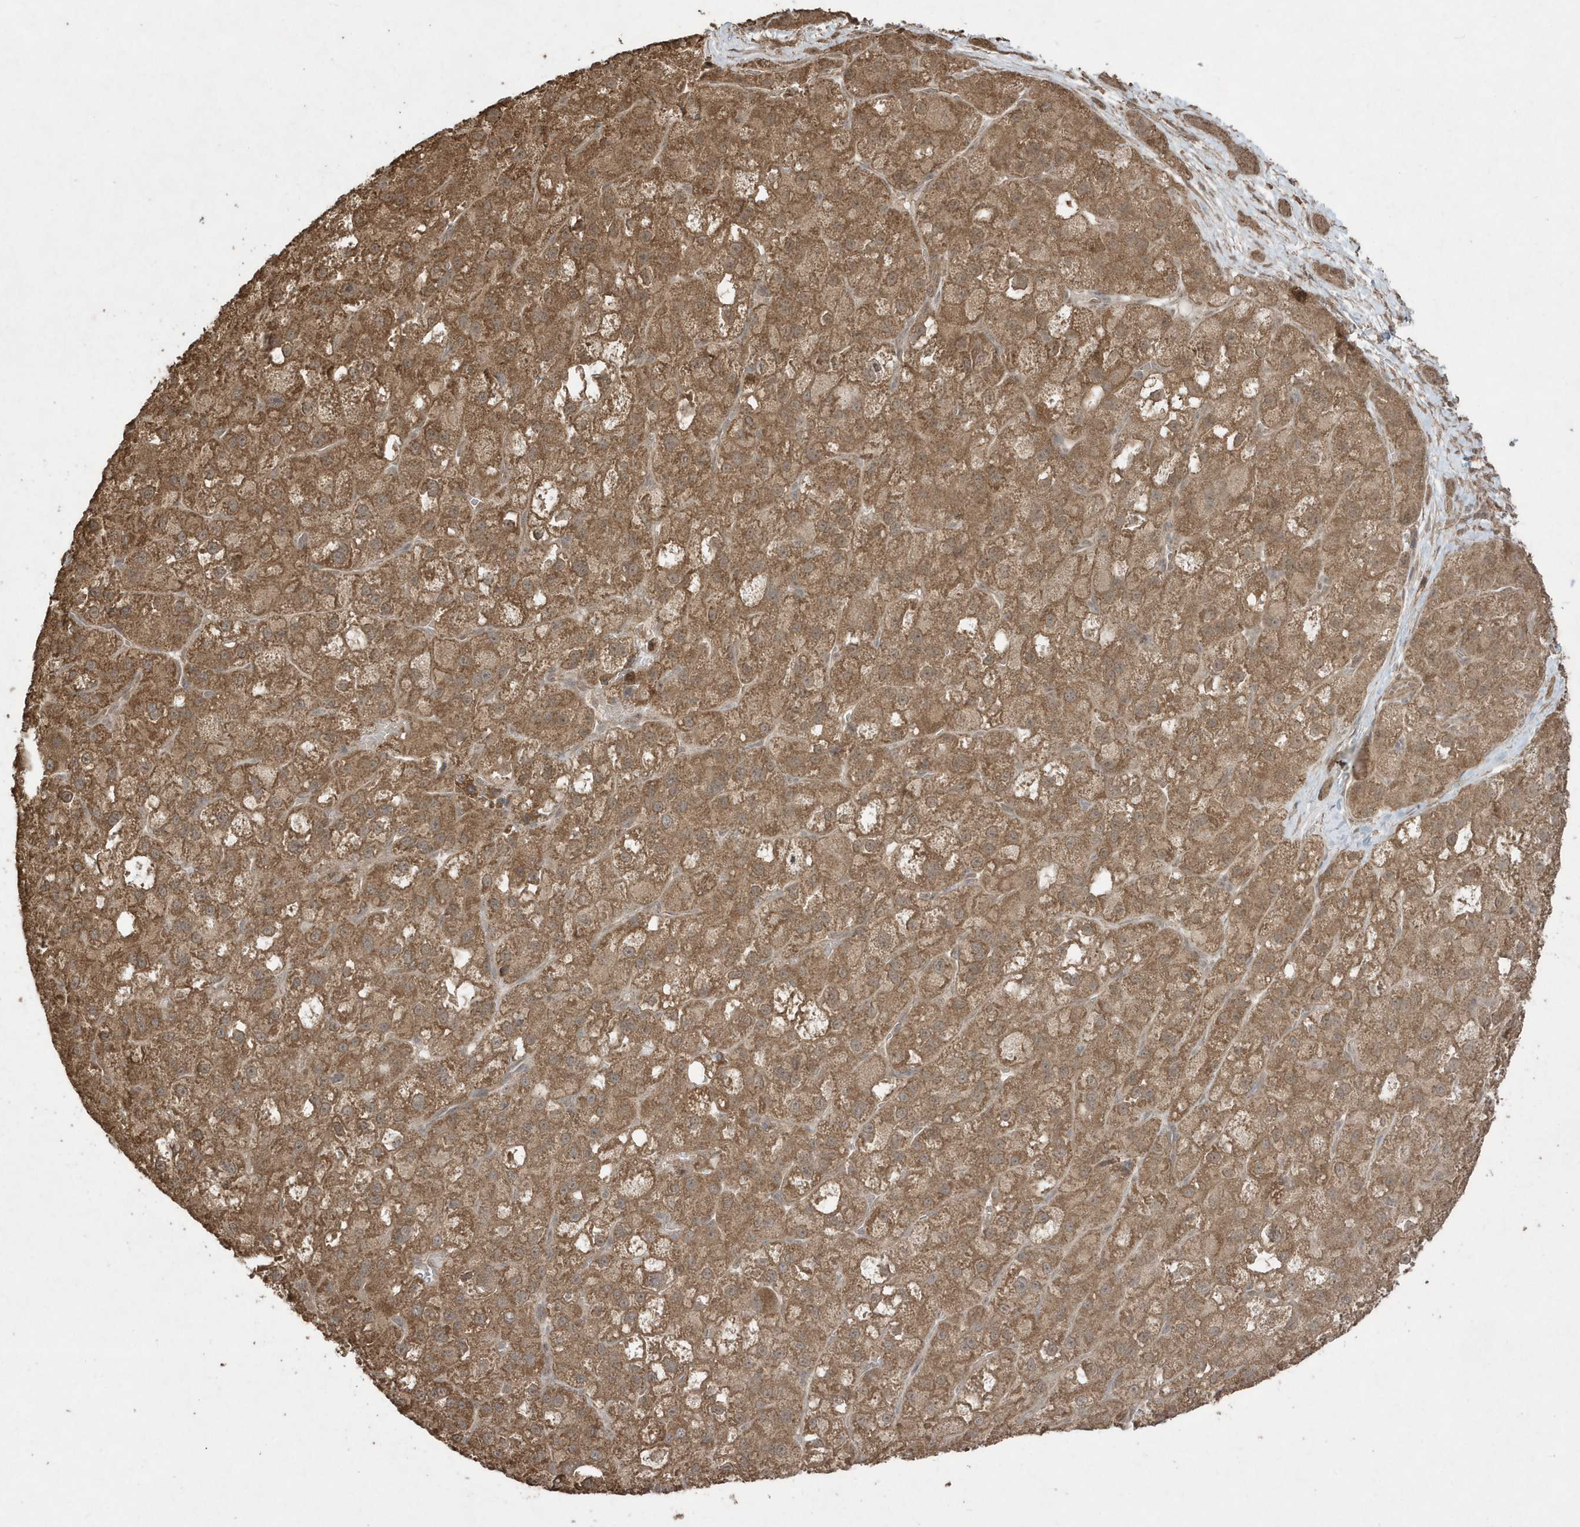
{"staining": {"intensity": "moderate", "quantity": ">75%", "location": "cytoplasmic/membranous"}, "tissue": "liver cancer", "cell_type": "Tumor cells", "image_type": "cancer", "snomed": [{"axis": "morphology", "description": "Carcinoma, Hepatocellular, NOS"}, {"axis": "topography", "description": "Liver"}], "caption": "Immunohistochemical staining of liver cancer (hepatocellular carcinoma) displays medium levels of moderate cytoplasmic/membranous positivity in approximately >75% of tumor cells. The staining was performed using DAB, with brown indicating positive protein expression. Nuclei are stained blue with hematoxylin.", "gene": "PAXBP1", "patient": {"sex": "male", "age": 57}}